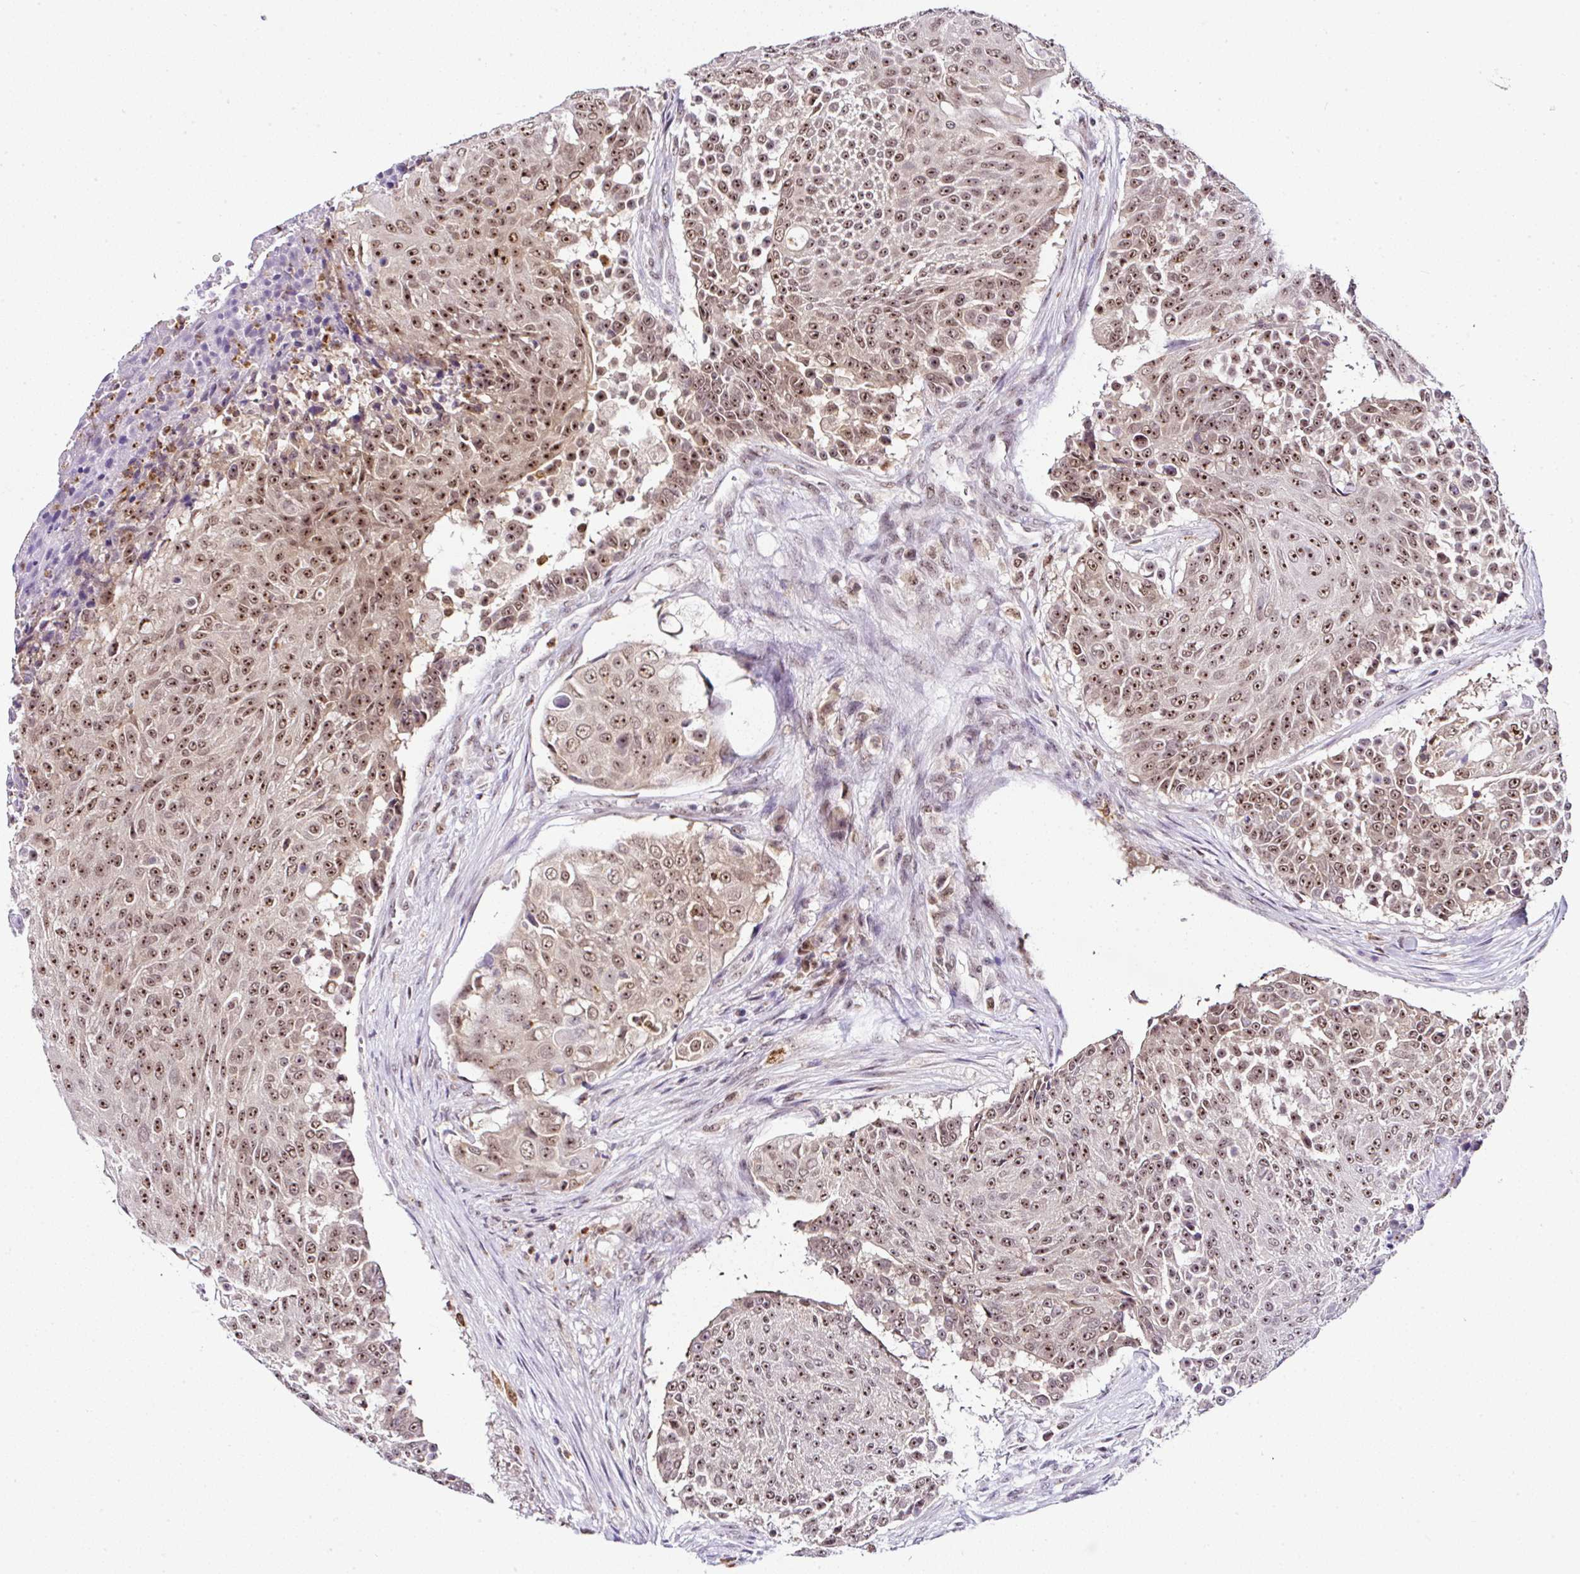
{"staining": {"intensity": "moderate", "quantity": ">75%", "location": "nuclear"}, "tissue": "urothelial cancer", "cell_type": "Tumor cells", "image_type": "cancer", "snomed": [{"axis": "morphology", "description": "Urothelial carcinoma, High grade"}, {"axis": "topography", "description": "Urinary bladder"}], "caption": "Approximately >75% of tumor cells in urothelial cancer reveal moderate nuclear protein staining as visualized by brown immunohistochemical staining.", "gene": "PTPN2", "patient": {"sex": "female", "age": 63}}